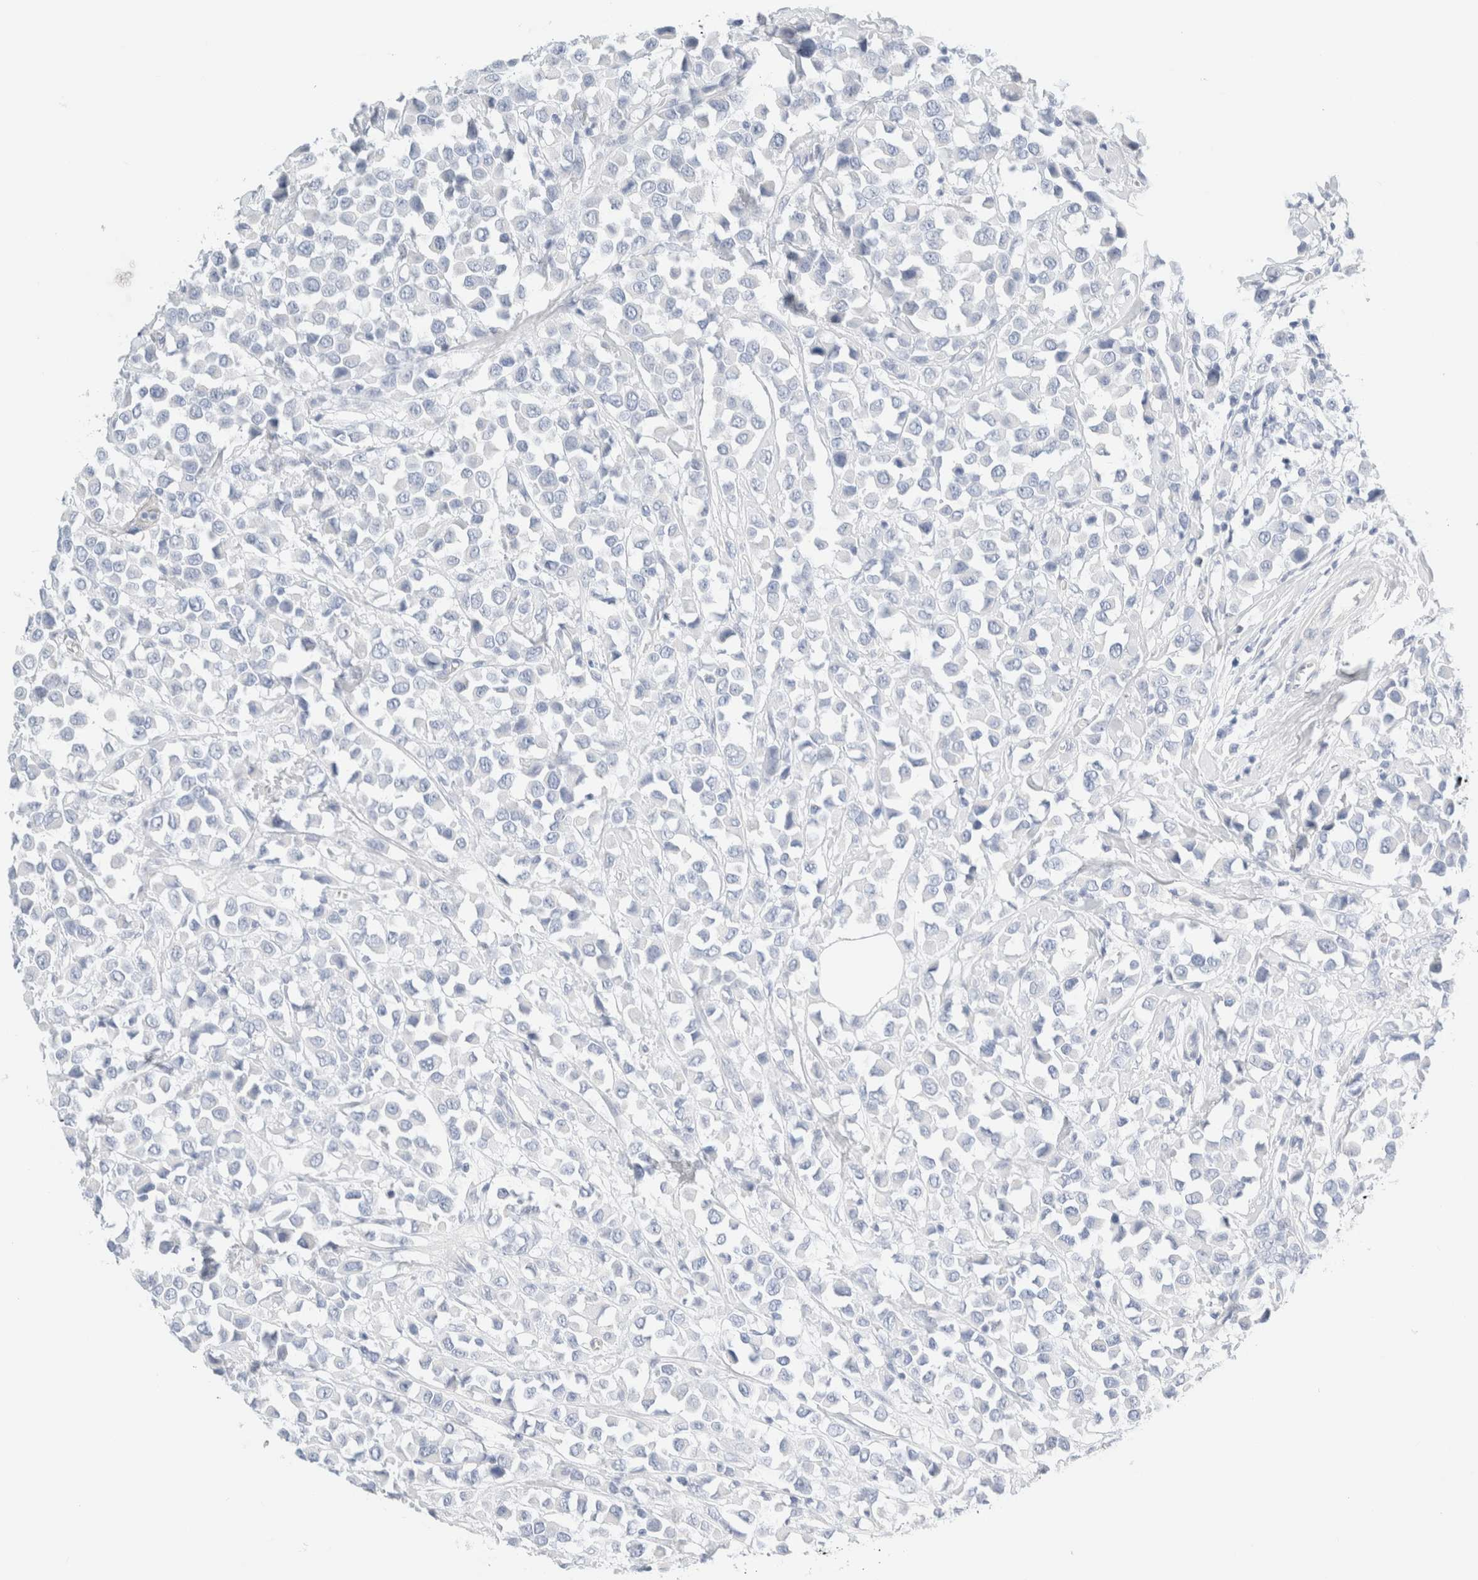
{"staining": {"intensity": "negative", "quantity": "none", "location": "none"}, "tissue": "breast cancer", "cell_type": "Tumor cells", "image_type": "cancer", "snomed": [{"axis": "morphology", "description": "Duct carcinoma"}, {"axis": "topography", "description": "Breast"}], "caption": "DAB immunohistochemical staining of breast cancer (invasive ductal carcinoma) demonstrates no significant staining in tumor cells.", "gene": "DPYS", "patient": {"sex": "female", "age": 61}}